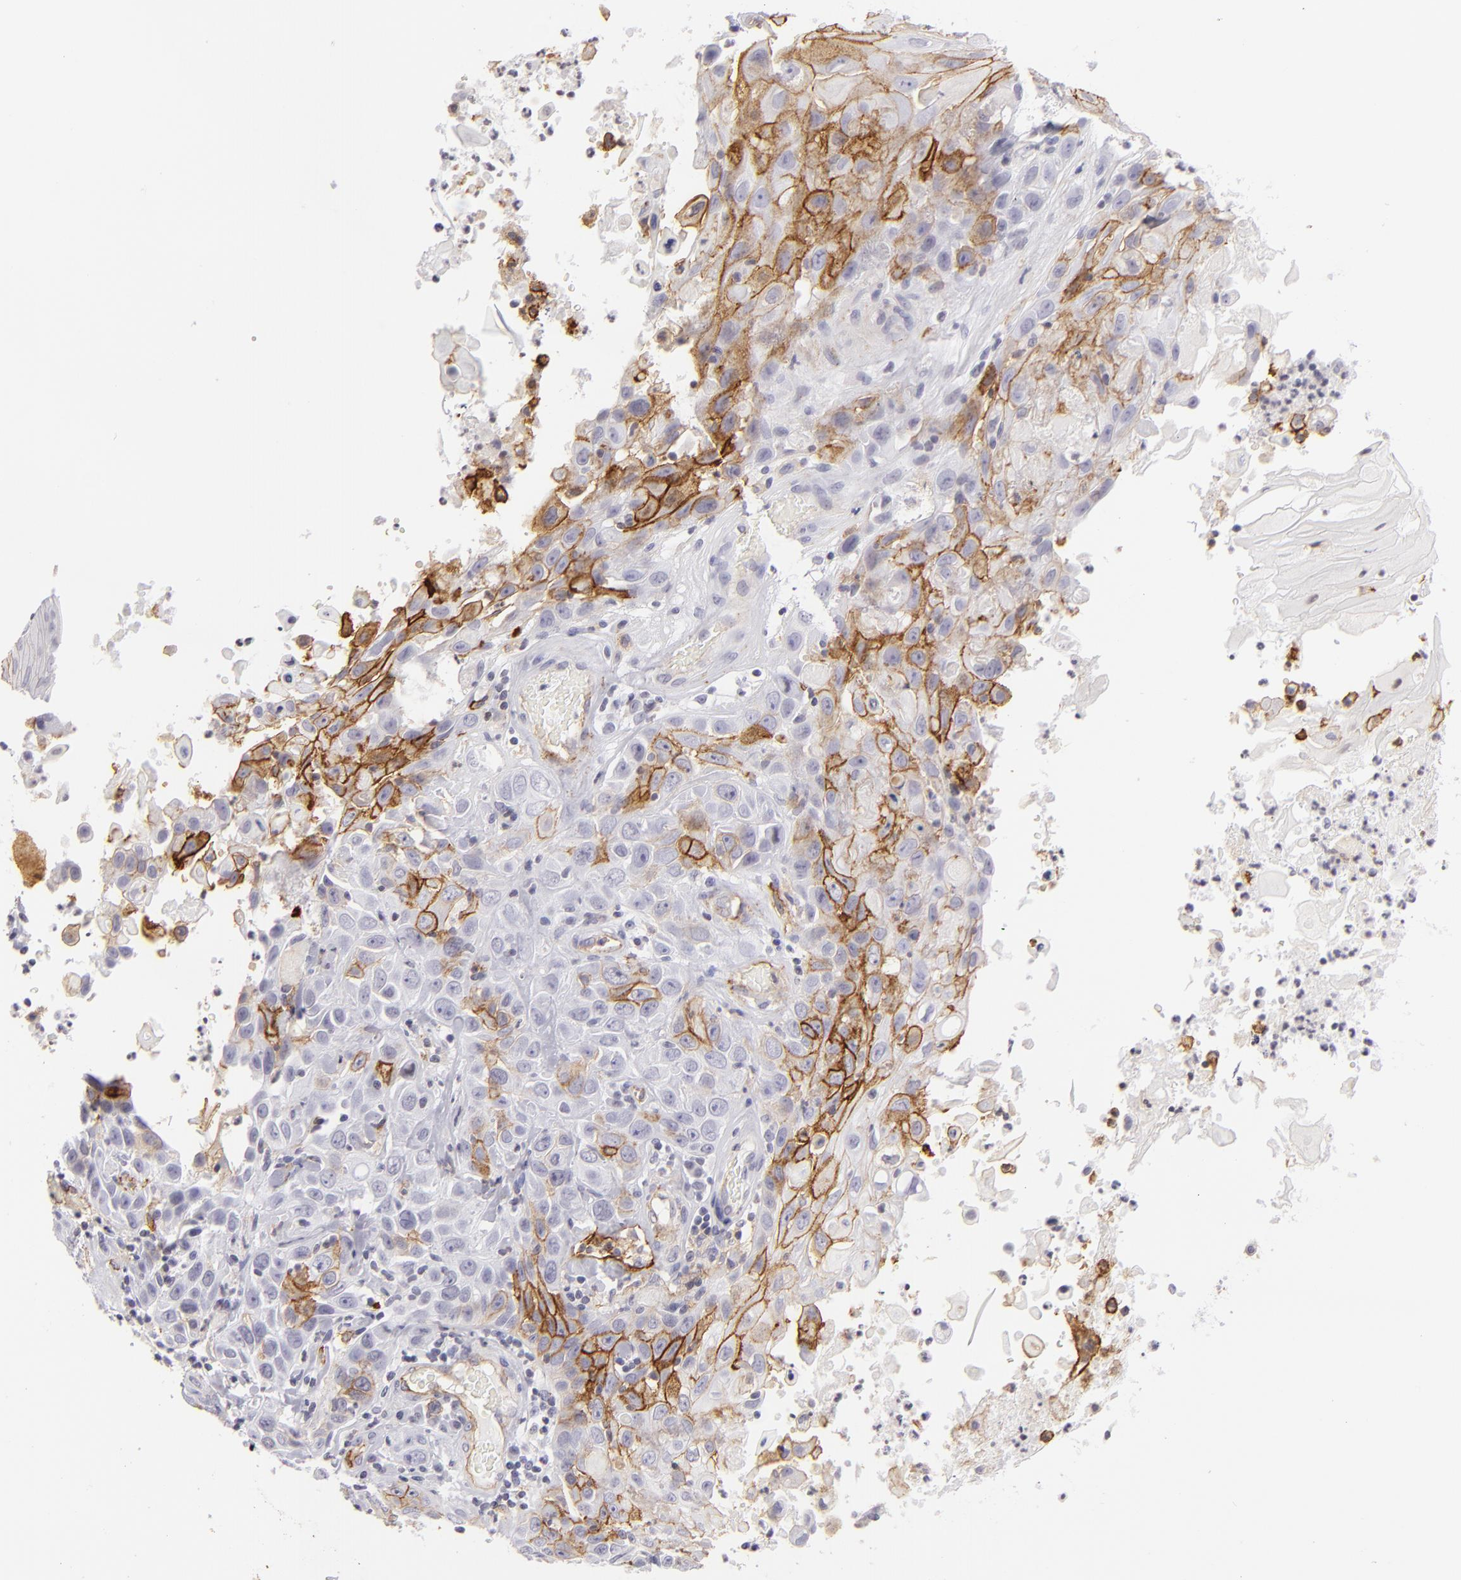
{"staining": {"intensity": "moderate", "quantity": "<25%", "location": "cytoplasmic/membranous"}, "tissue": "skin cancer", "cell_type": "Tumor cells", "image_type": "cancer", "snomed": [{"axis": "morphology", "description": "Squamous cell carcinoma, NOS"}, {"axis": "topography", "description": "Skin"}], "caption": "Immunohistochemical staining of human squamous cell carcinoma (skin) demonstrates moderate cytoplasmic/membranous protein staining in approximately <25% of tumor cells.", "gene": "THBD", "patient": {"sex": "male", "age": 84}}